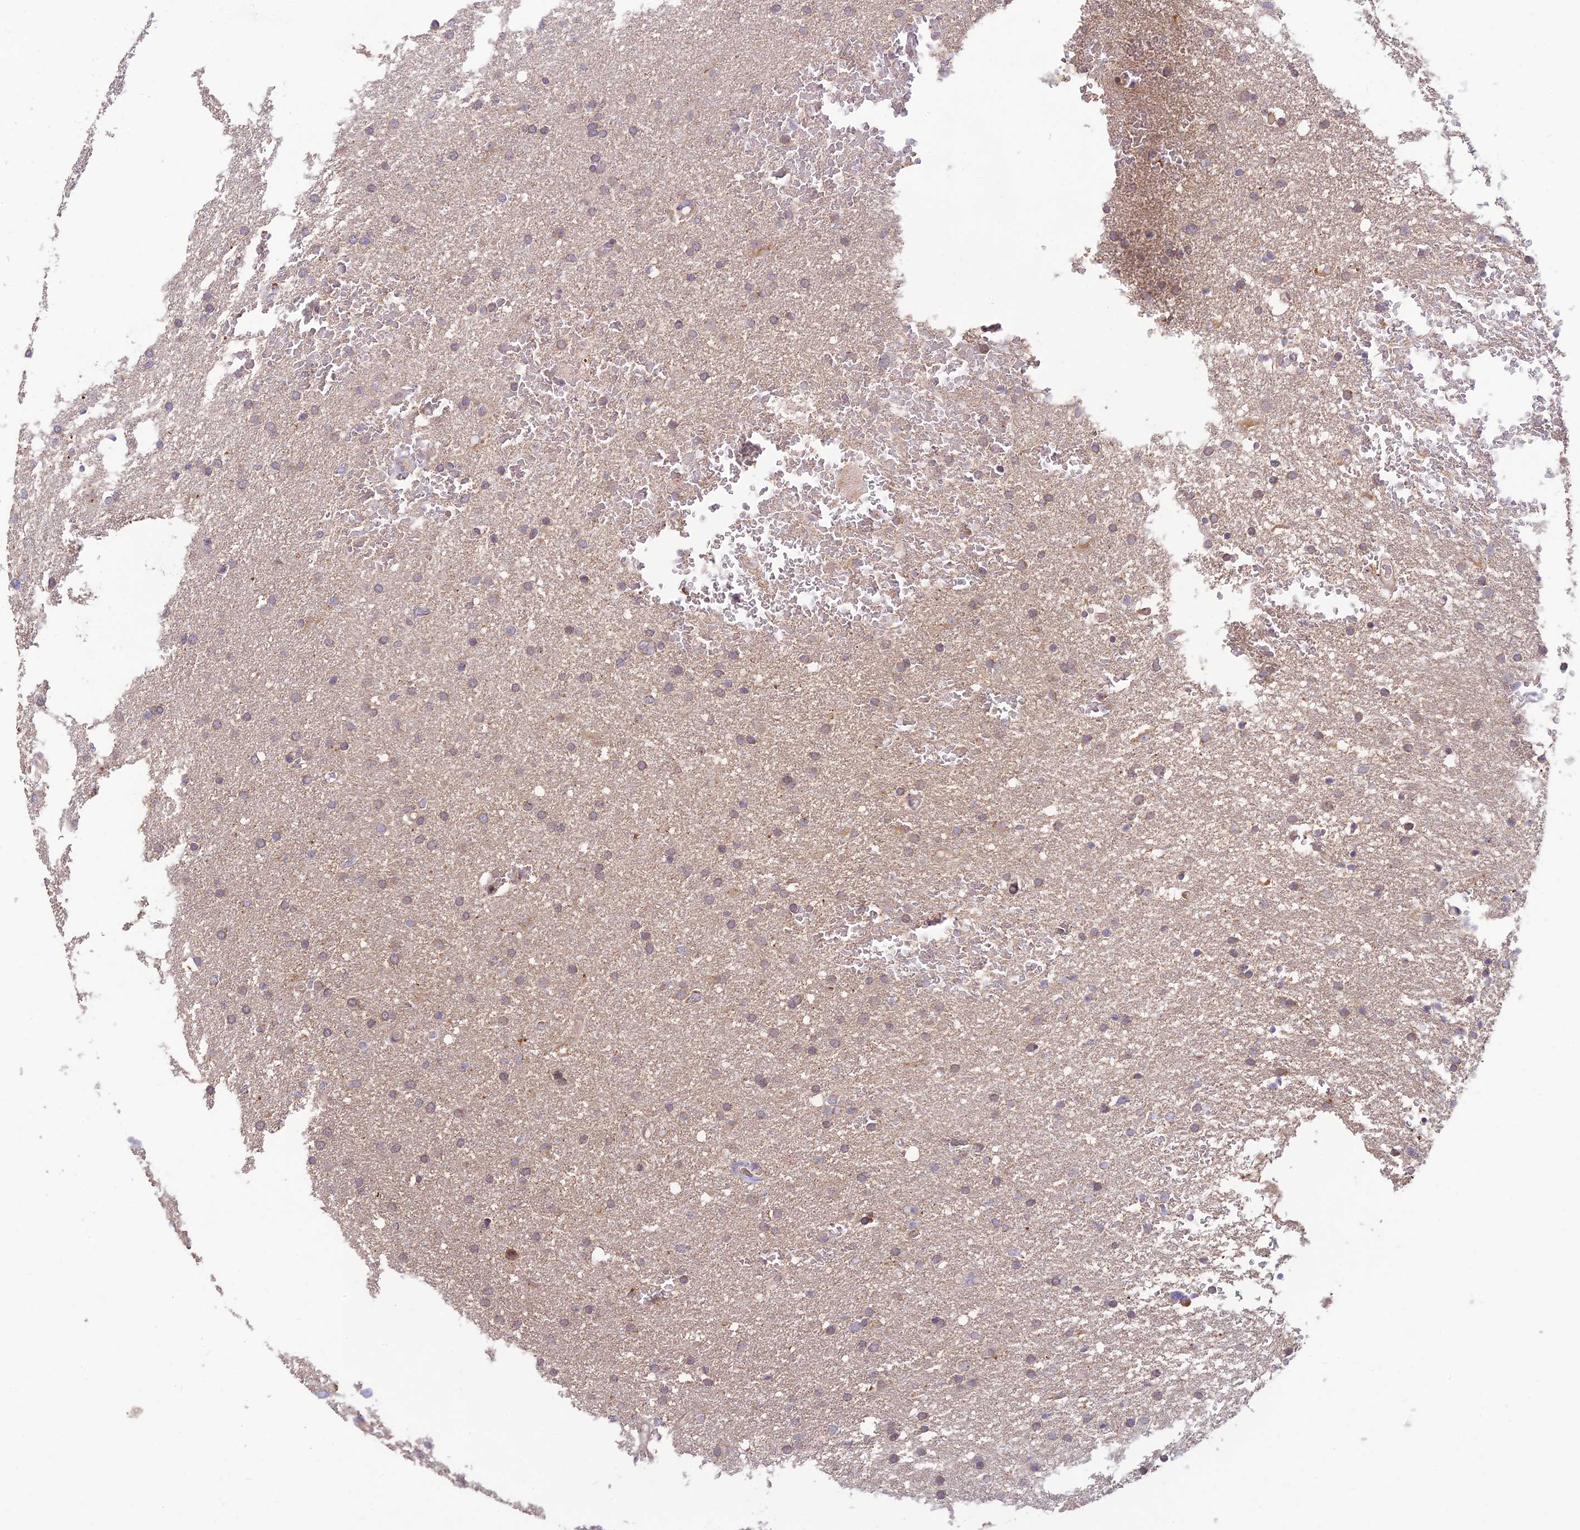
{"staining": {"intensity": "negative", "quantity": "none", "location": "none"}, "tissue": "glioma", "cell_type": "Tumor cells", "image_type": "cancer", "snomed": [{"axis": "morphology", "description": "Glioma, malignant, High grade"}, {"axis": "topography", "description": "Cerebral cortex"}], "caption": "This is a photomicrograph of immunohistochemistry staining of glioma, which shows no positivity in tumor cells. (DAB immunohistochemistry (IHC) visualized using brightfield microscopy, high magnification).", "gene": "ASPDH", "patient": {"sex": "female", "age": 36}}